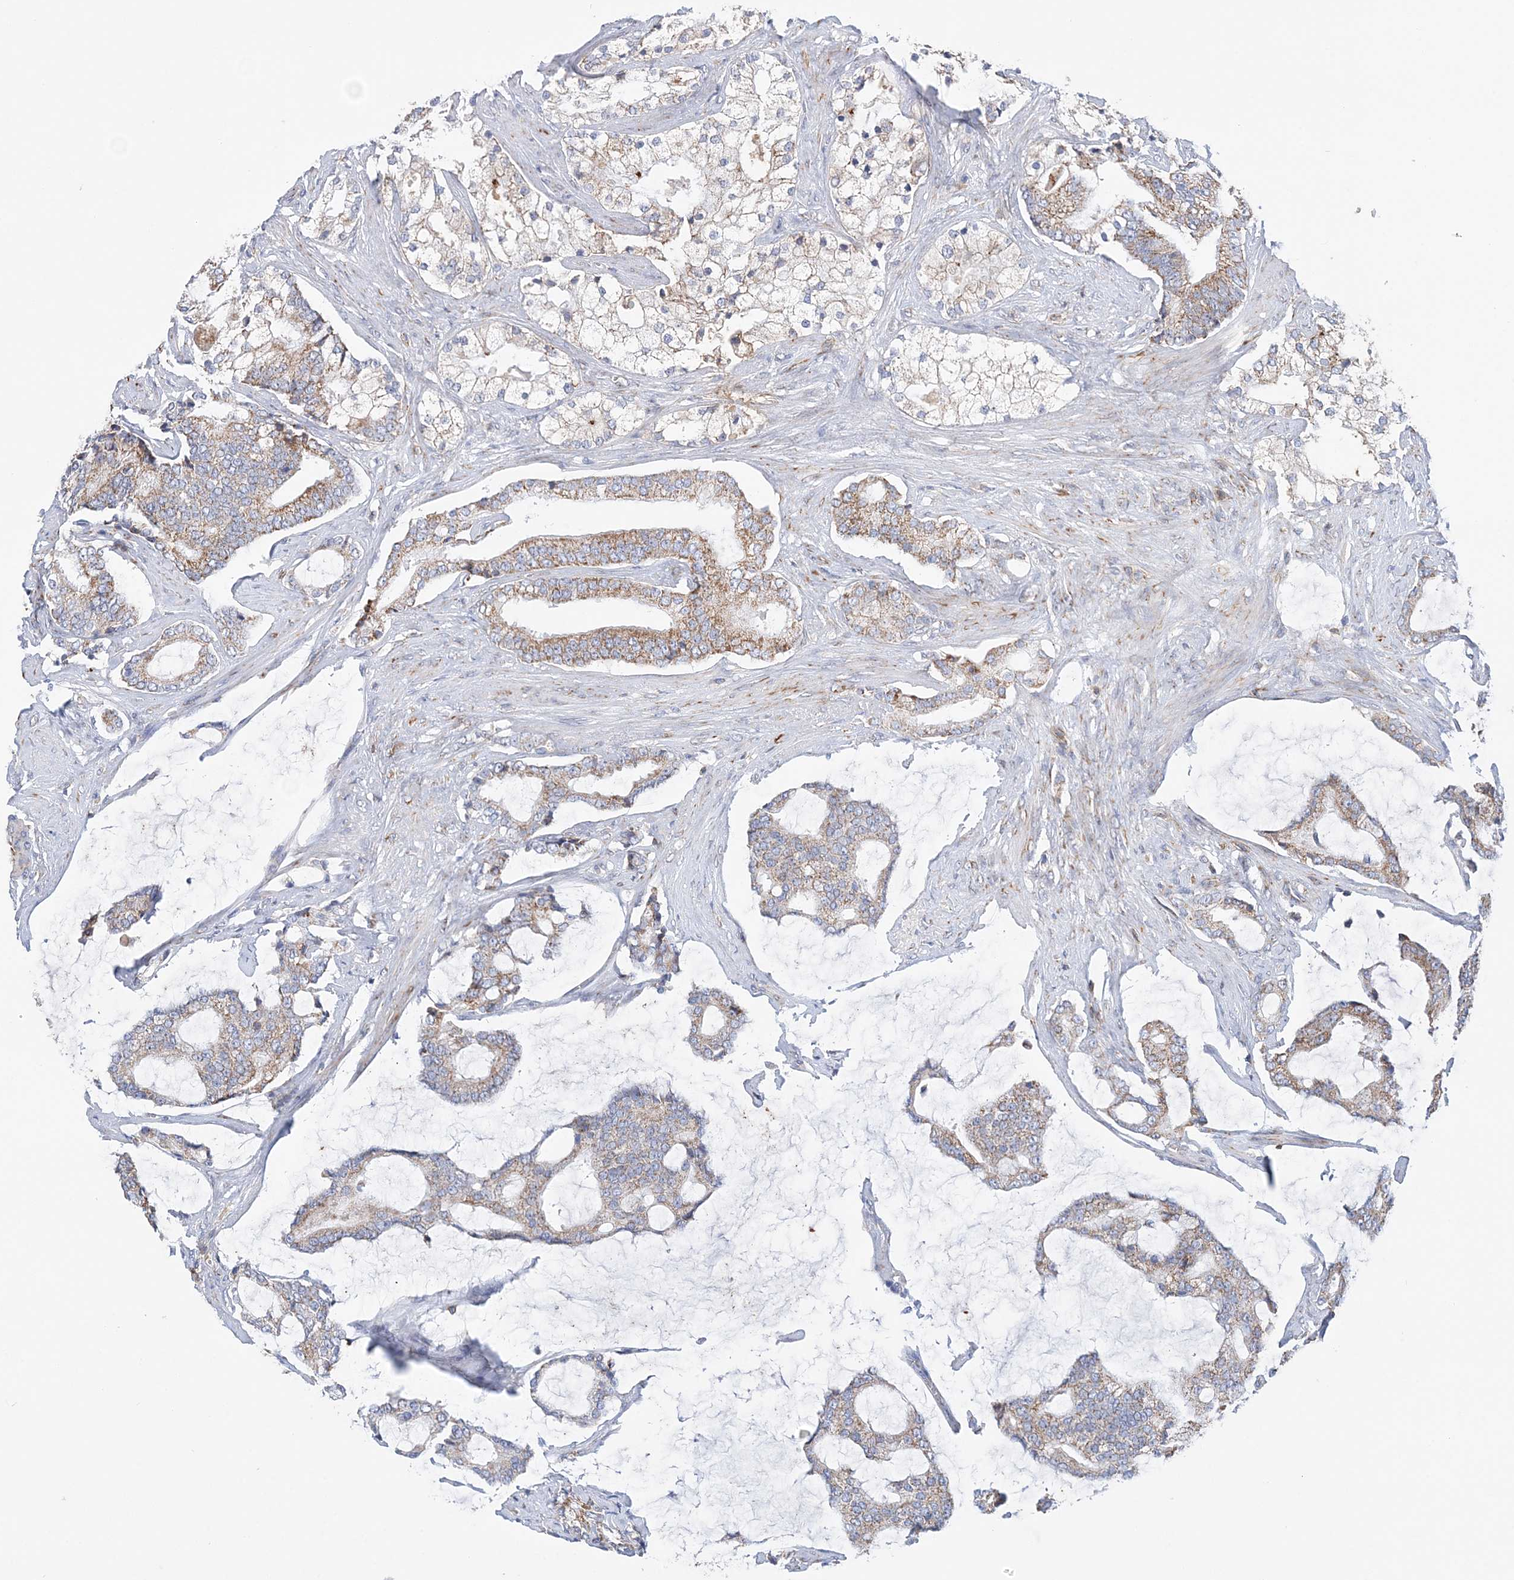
{"staining": {"intensity": "moderate", "quantity": ">75%", "location": "cytoplasmic/membranous"}, "tissue": "prostate cancer", "cell_type": "Tumor cells", "image_type": "cancer", "snomed": [{"axis": "morphology", "description": "Adenocarcinoma, Low grade"}, {"axis": "topography", "description": "Prostate"}], "caption": "Human prostate cancer stained with a brown dye displays moderate cytoplasmic/membranous positive staining in approximately >75% of tumor cells.", "gene": "TTC32", "patient": {"sex": "male", "age": 58}}